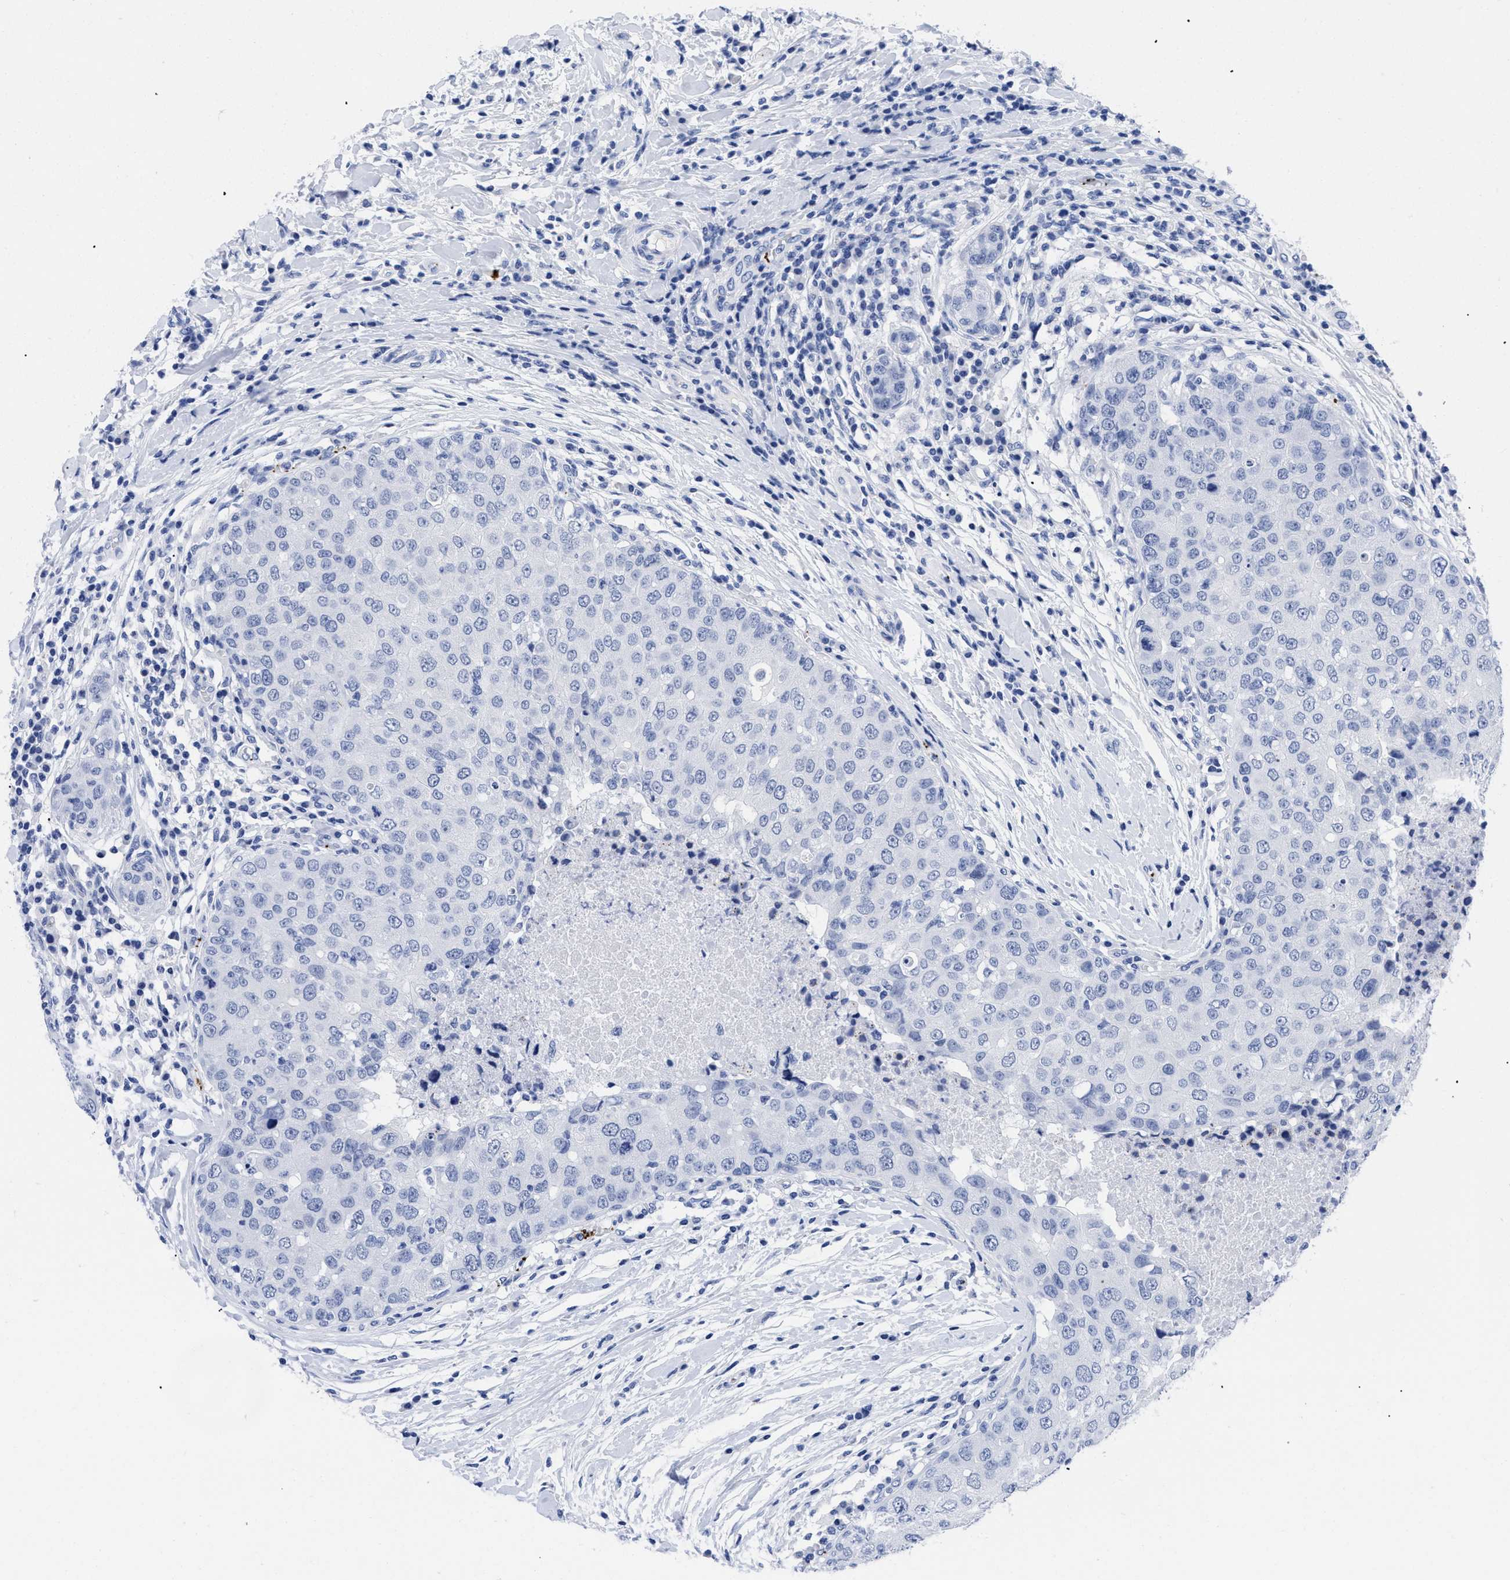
{"staining": {"intensity": "negative", "quantity": "none", "location": "none"}, "tissue": "breast cancer", "cell_type": "Tumor cells", "image_type": "cancer", "snomed": [{"axis": "morphology", "description": "Duct carcinoma"}, {"axis": "topography", "description": "Breast"}], "caption": "DAB immunohistochemical staining of breast invasive ductal carcinoma shows no significant positivity in tumor cells.", "gene": "TREML1", "patient": {"sex": "female", "age": 27}}